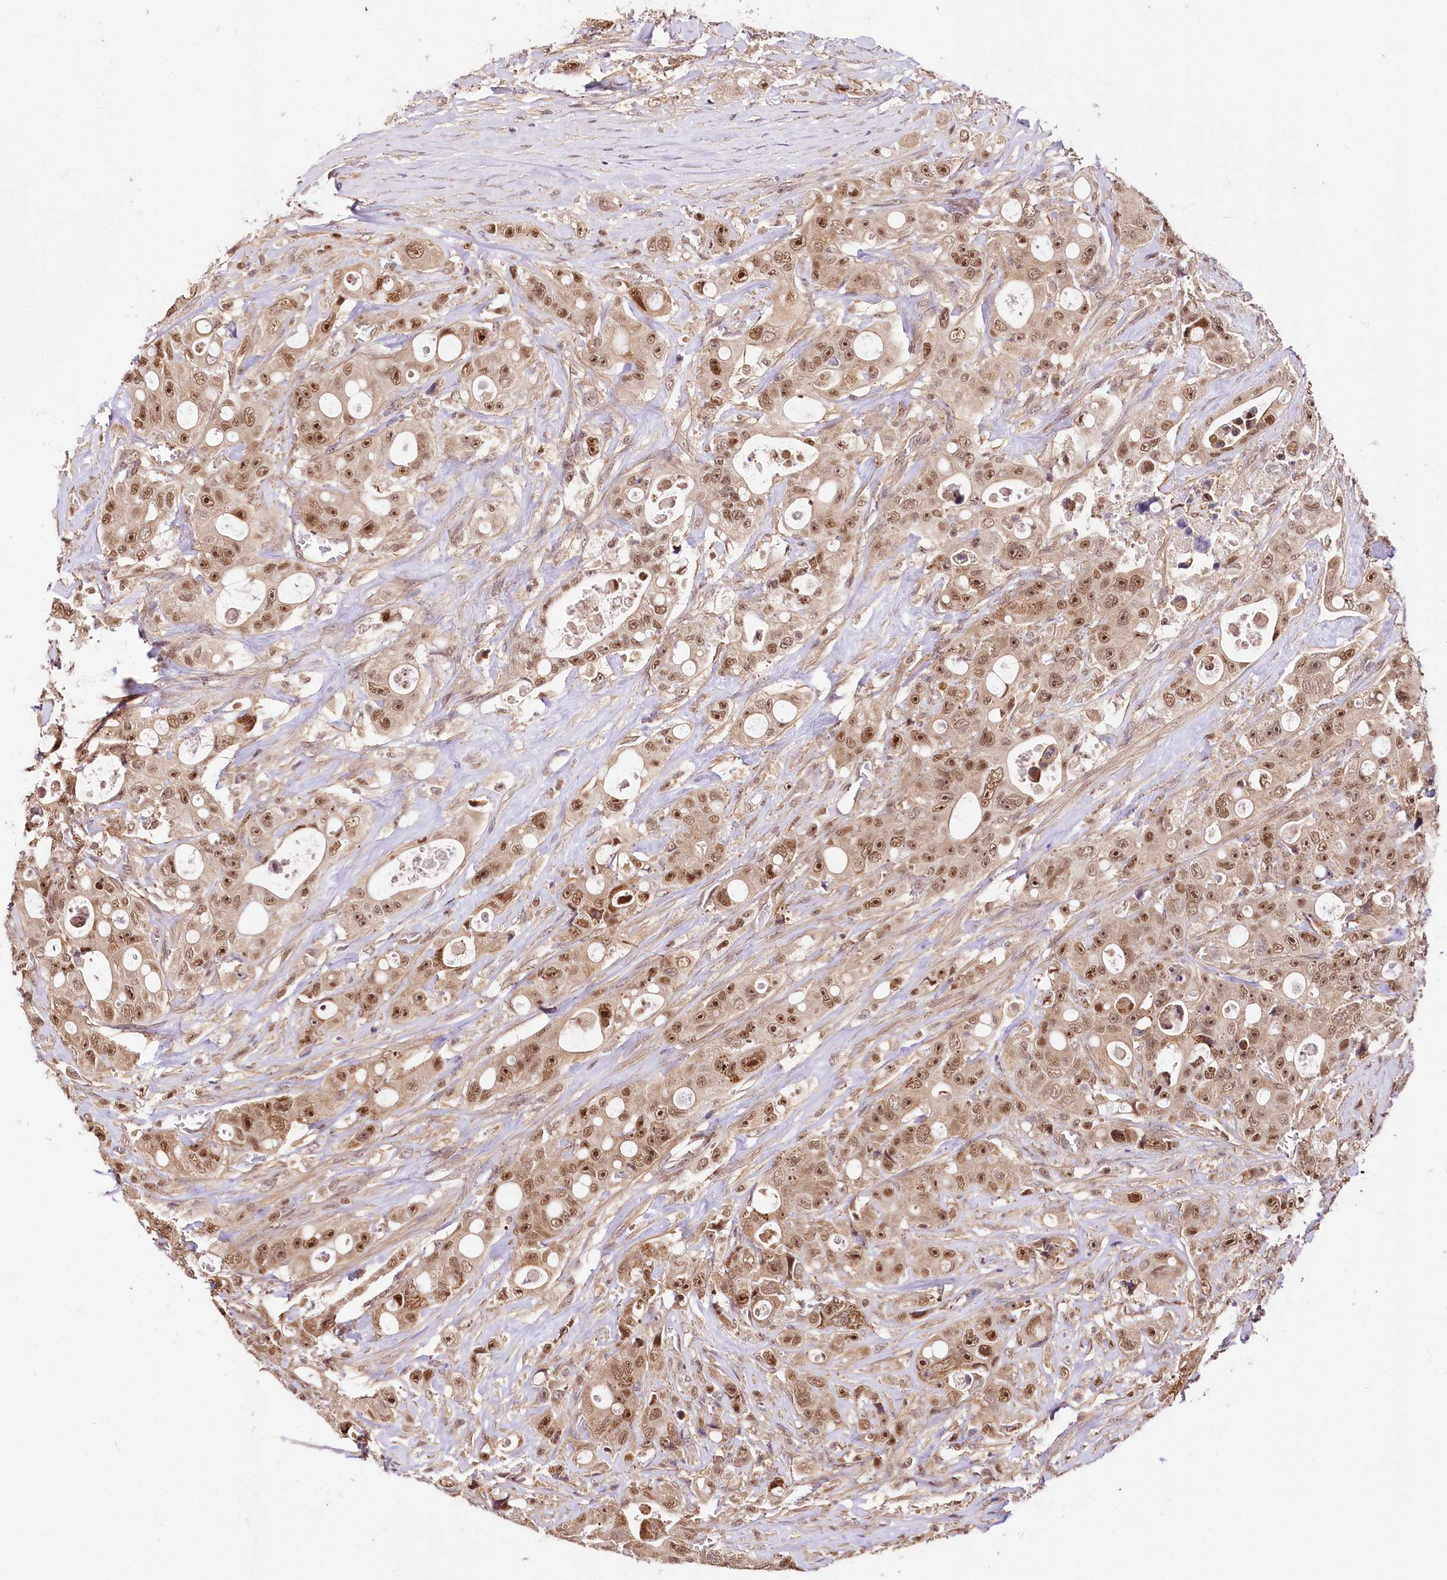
{"staining": {"intensity": "moderate", "quantity": ">75%", "location": "nuclear"}, "tissue": "colorectal cancer", "cell_type": "Tumor cells", "image_type": "cancer", "snomed": [{"axis": "morphology", "description": "Adenocarcinoma, NOS"}, {"axis": "topography", "description": "Colon"}], "caption": "Immunohistochemistry of colorectal adenocarcinoma demonstrates medium levels of moderate nuclear expression in approximately >75% of tumor cells. The staining is performed using DAB brown chromogen to label protein expression. The nuclei are counter-stained blue using hematoxylin.", "gene": "GNL3L", "patient": {"sex": "female", "age": 46}}